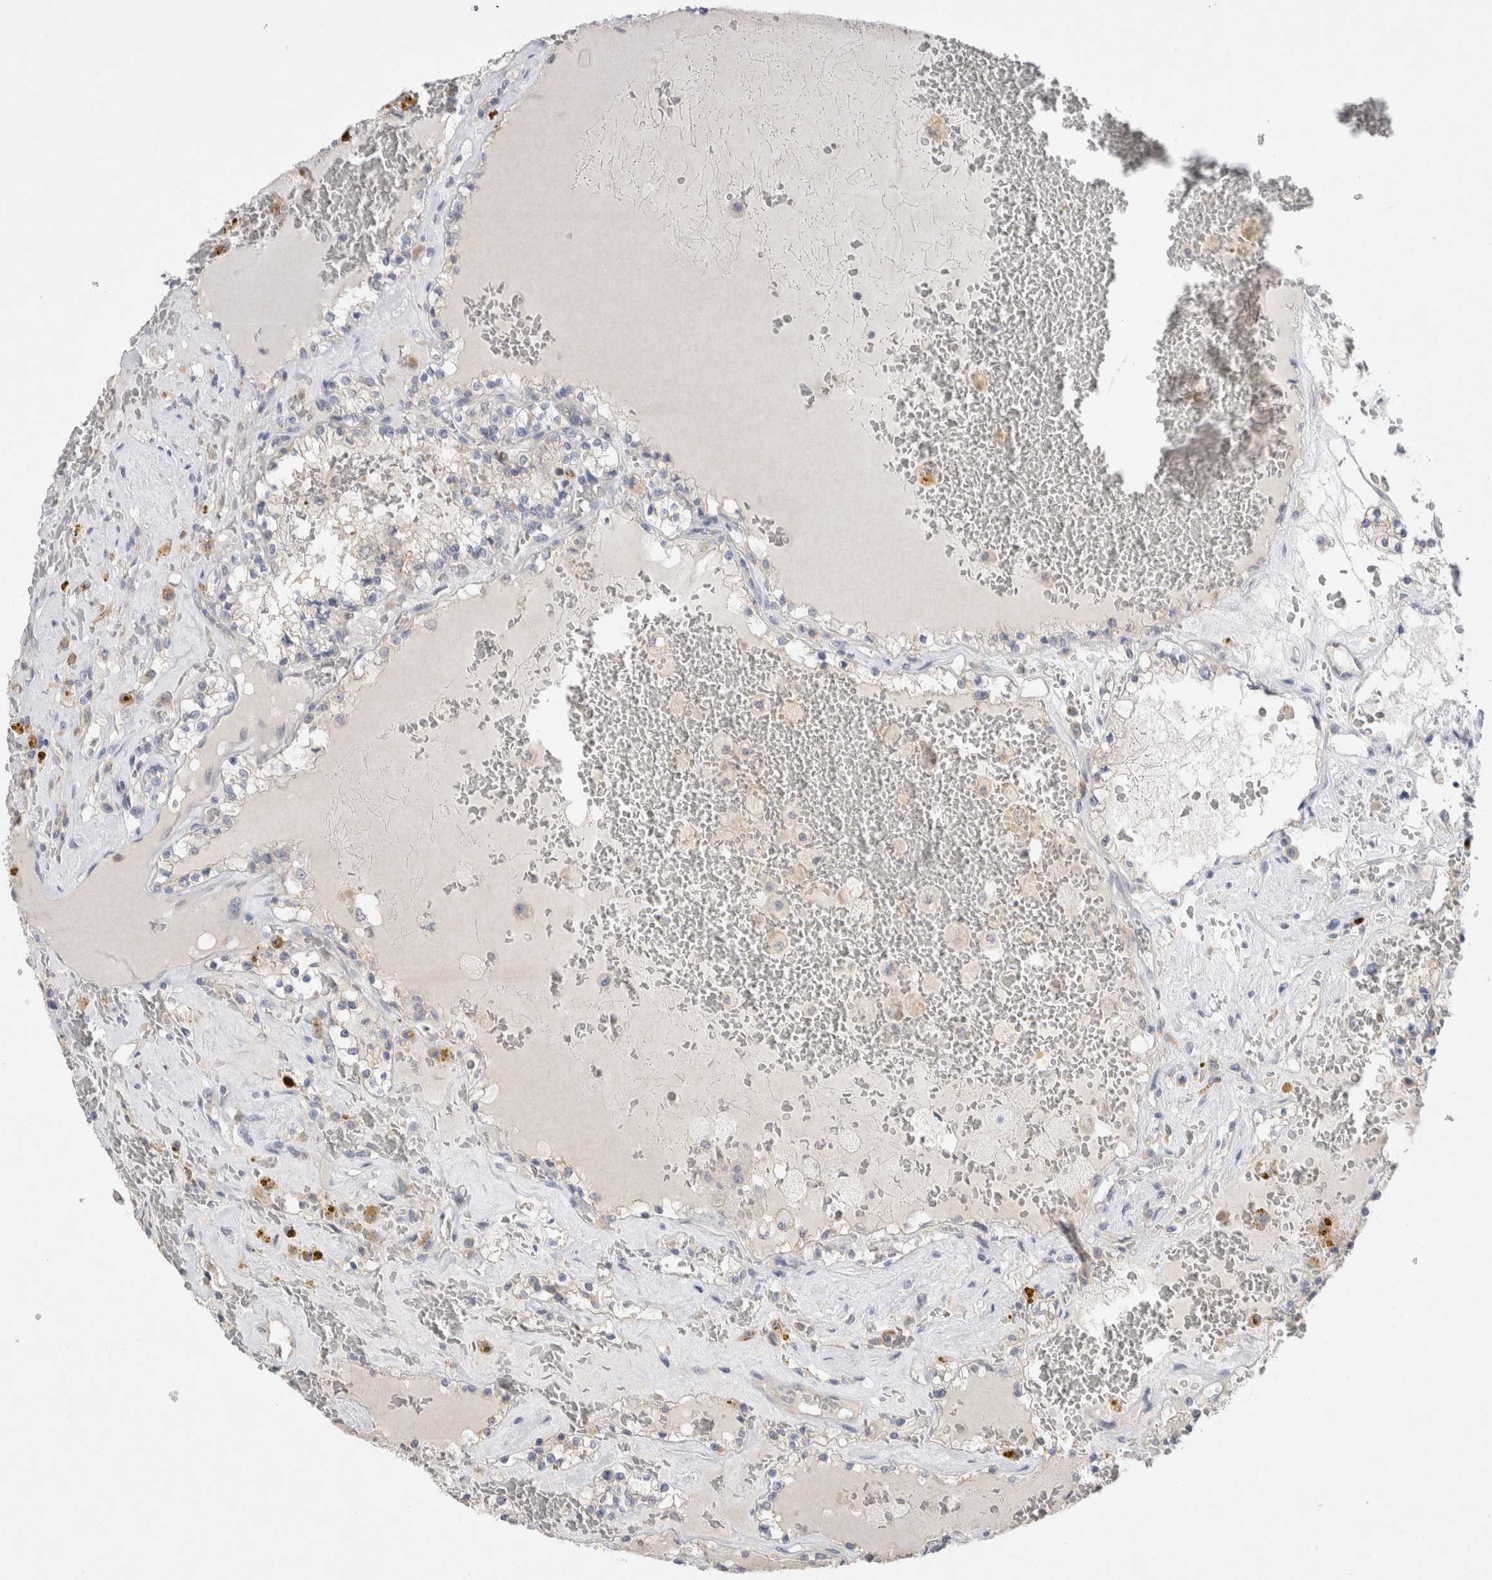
{"staining": {"intensity": "negative", "quantity": "none", "location": "none"}, "tissue": "renal cancer", "cell_type": "Tumor cells", "image_type": "cancer", "snomed": [{"axis": "morphology", "description": "Adenocarcinoma, NOS"}, {"axis": "topography", "description": "Kidney"}], "caption": "An immunohistochemistry micrograph of renal cancer is shown. There is no staining in tumor cells of renal cancer. Nuclei are stained in blue.", "gene": "GAS1", "patient": {"sex": "female", "age": 56}}